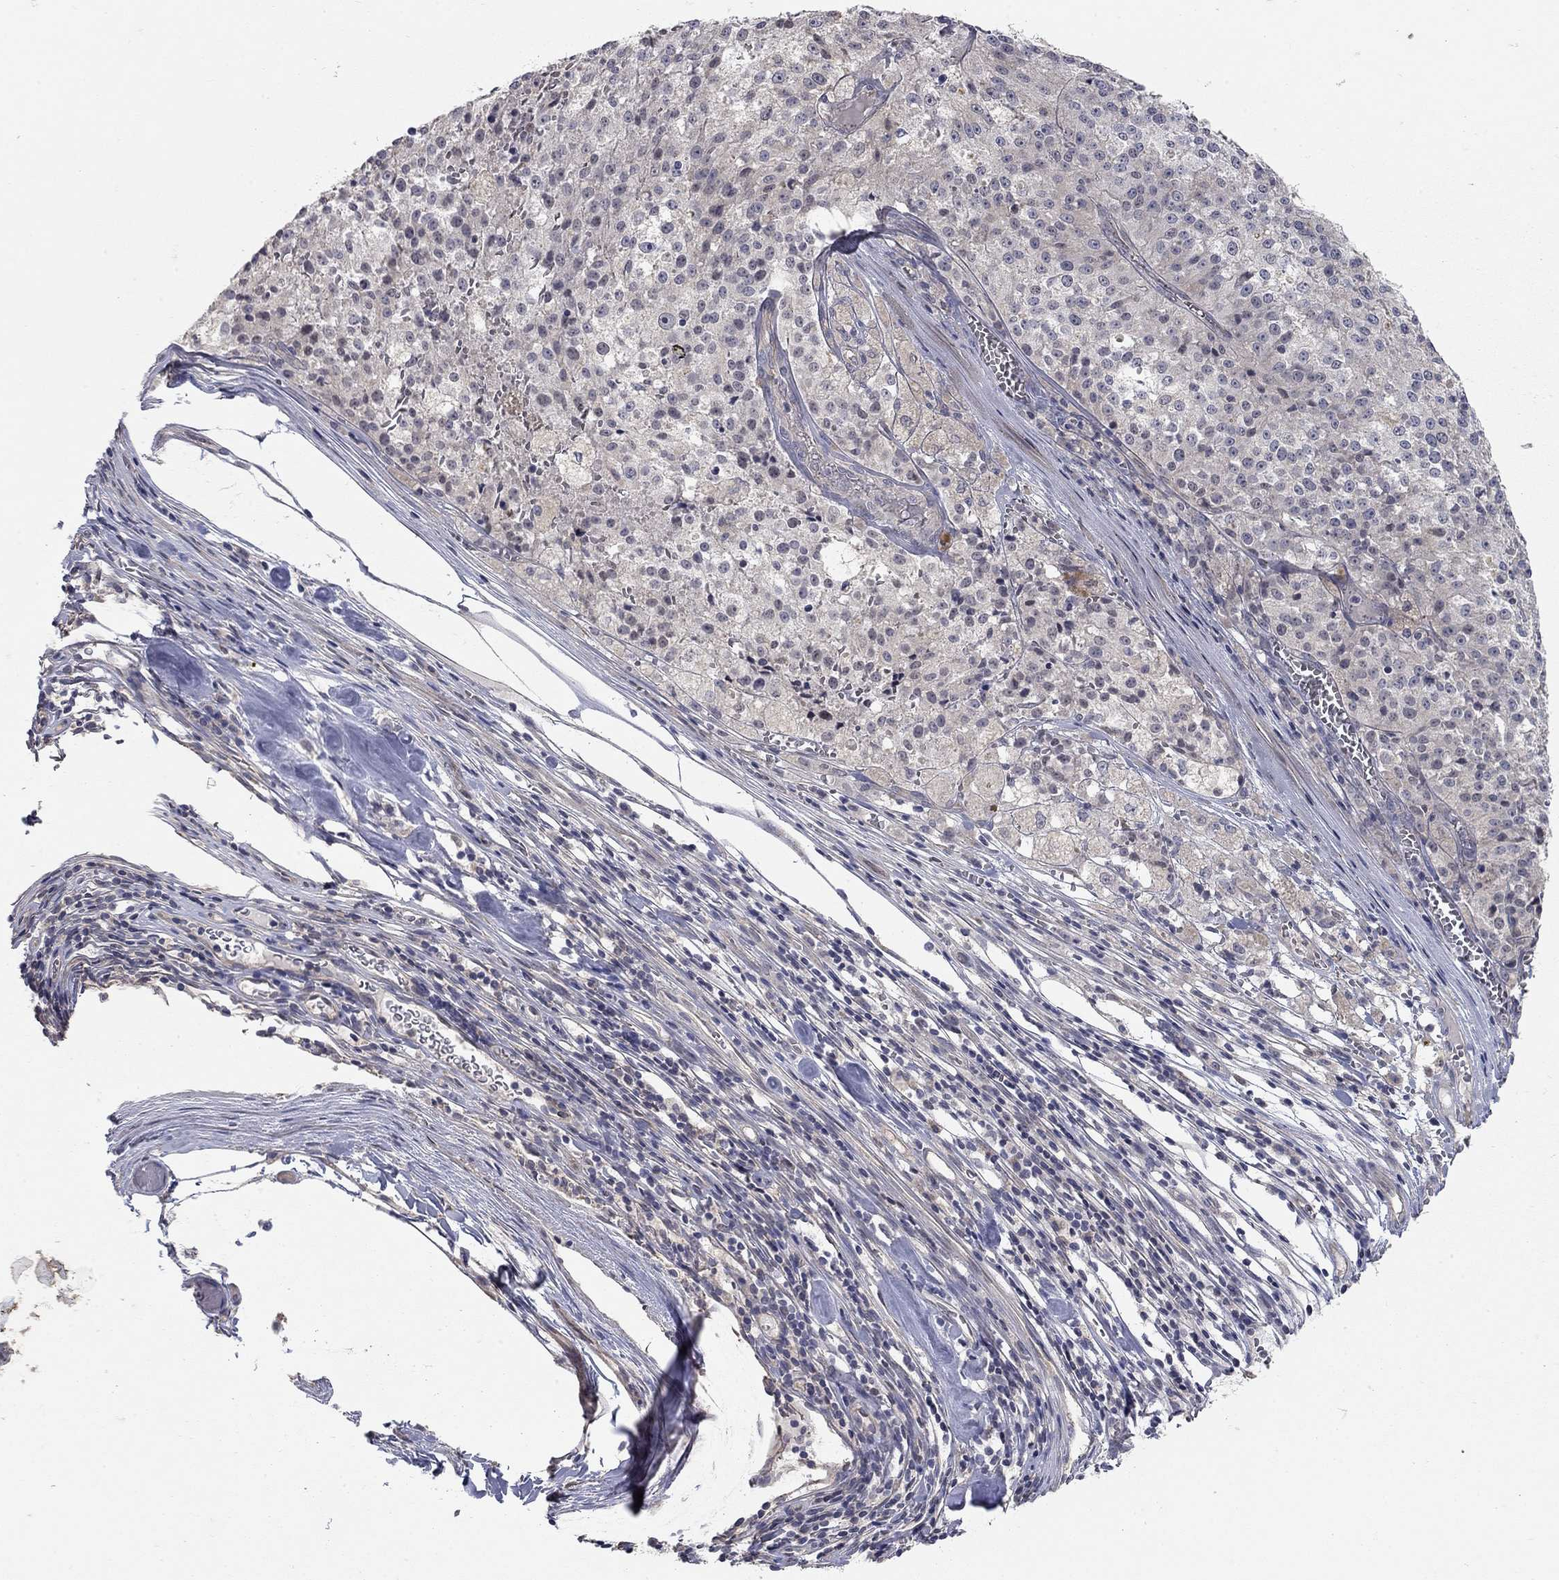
{"staining": {"intensity": "negative", "quantity": "none", "location": "none"}, "tissue": "melanoma", "cell_type": "Tumor cells", "image_type": "cancer", "snomed": [{"axis": "morphology", "description": "Malignant melanoma, Metastatic site"}, {"axis": "topography", "description": "Lymph node"}], "caption": "Immunohistochemistry (IHC) image of human melanoma stained for a protein (brown), which shows no expression in tumor cells.", "gene": "WASF3", "patient": {"sex": "female", "age": 64}}